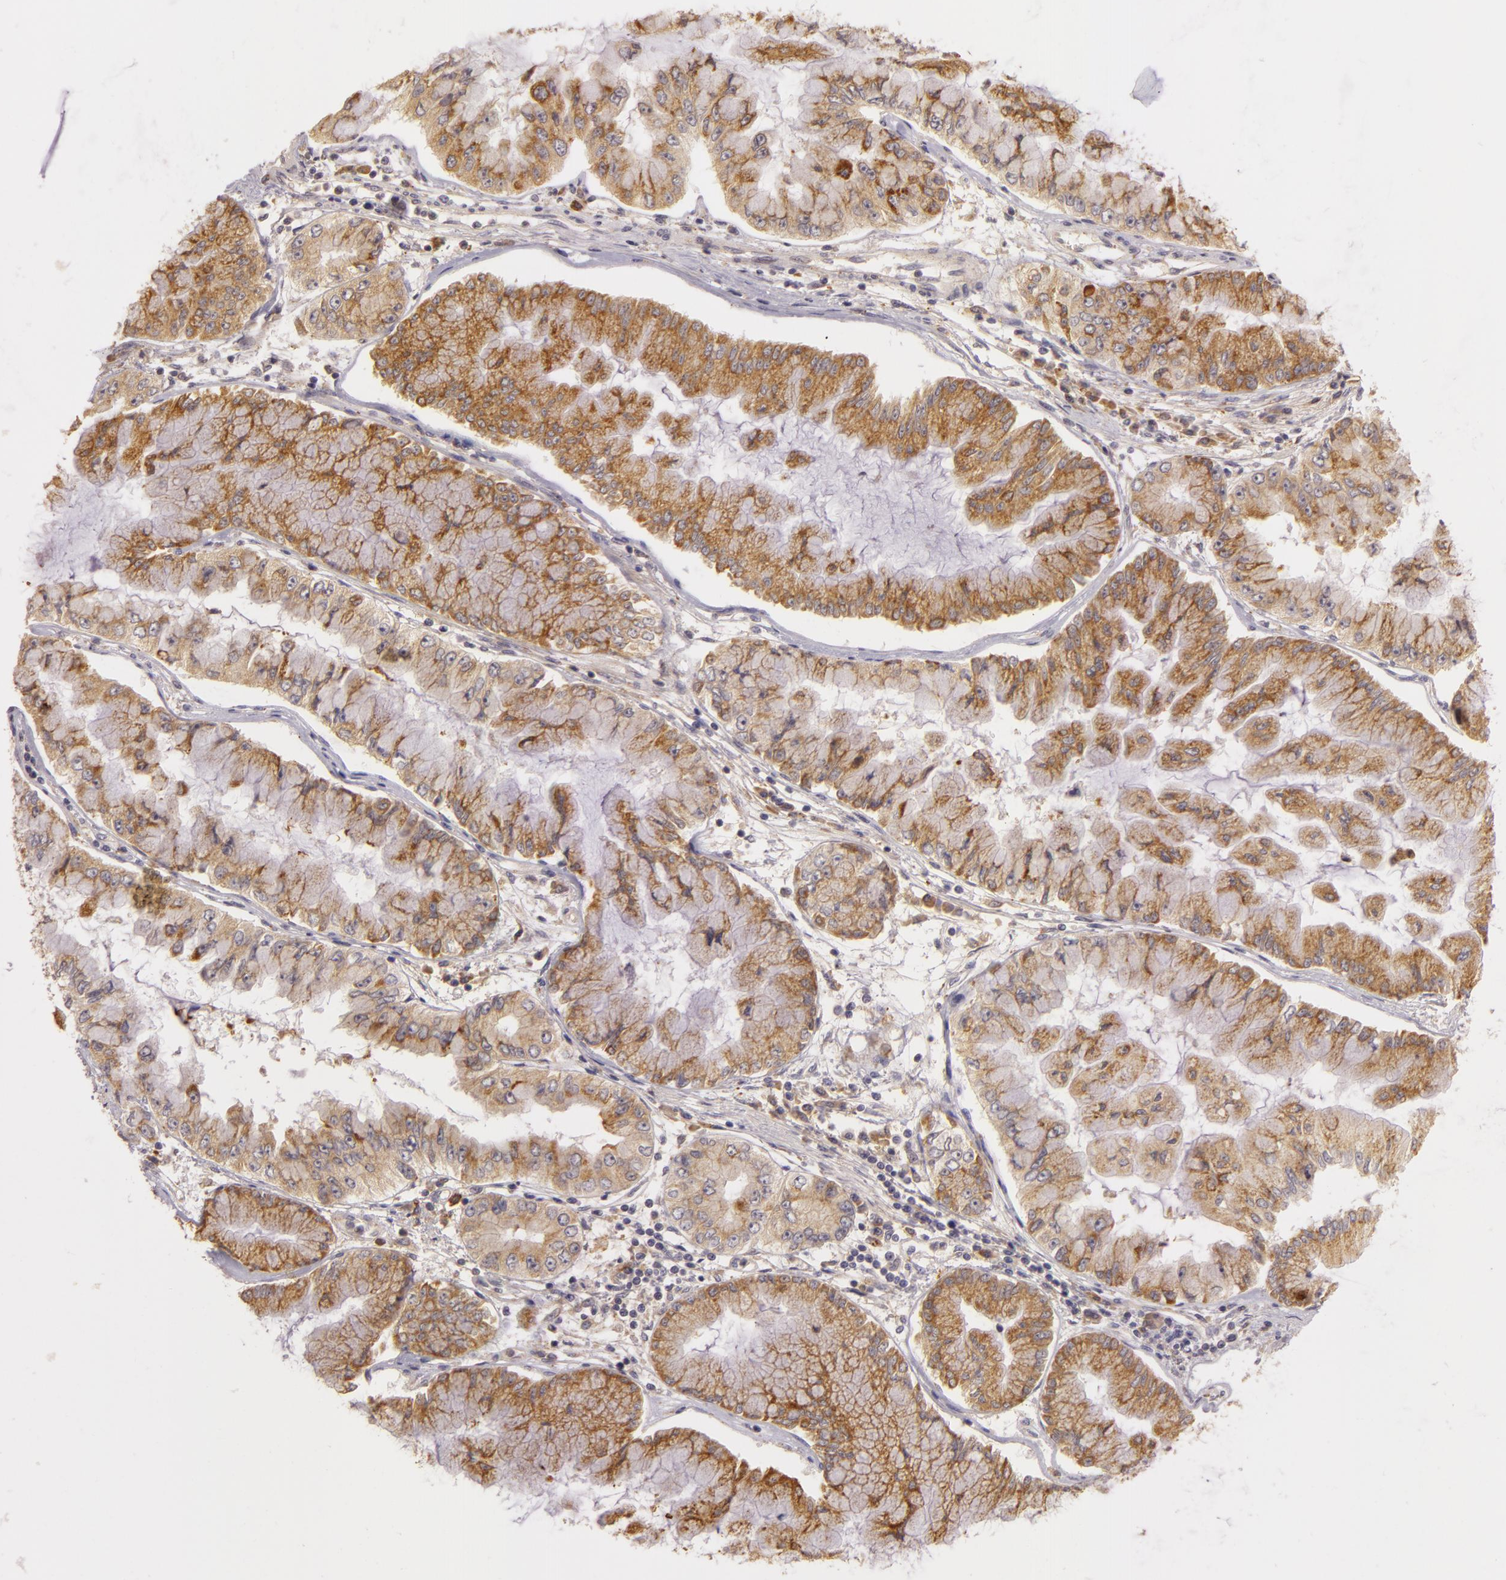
{"staining": {"intensity": "moderate", "quantity": ">75%", "location": "cytoplasmic/membranous"}, "tissue": "liver cancer", "cell_type": "Tumor cells", "image_type": "cancer", "snomed": [{"axis": "morphology", "description": "Cholangiocarcinoma"}, {"axis": "topography", "description": "Liver"}], "caption": "An immunohistochemistry (IHC) micrograph of tumor tissue is shown. Protein staining in brown labels moderate cytoplasmic/membranous positivity in liver cholangiocarcinoma within tumor cells.", "gene": "PPP1R3F", "patient": {"sex": "female", "age": 79}}